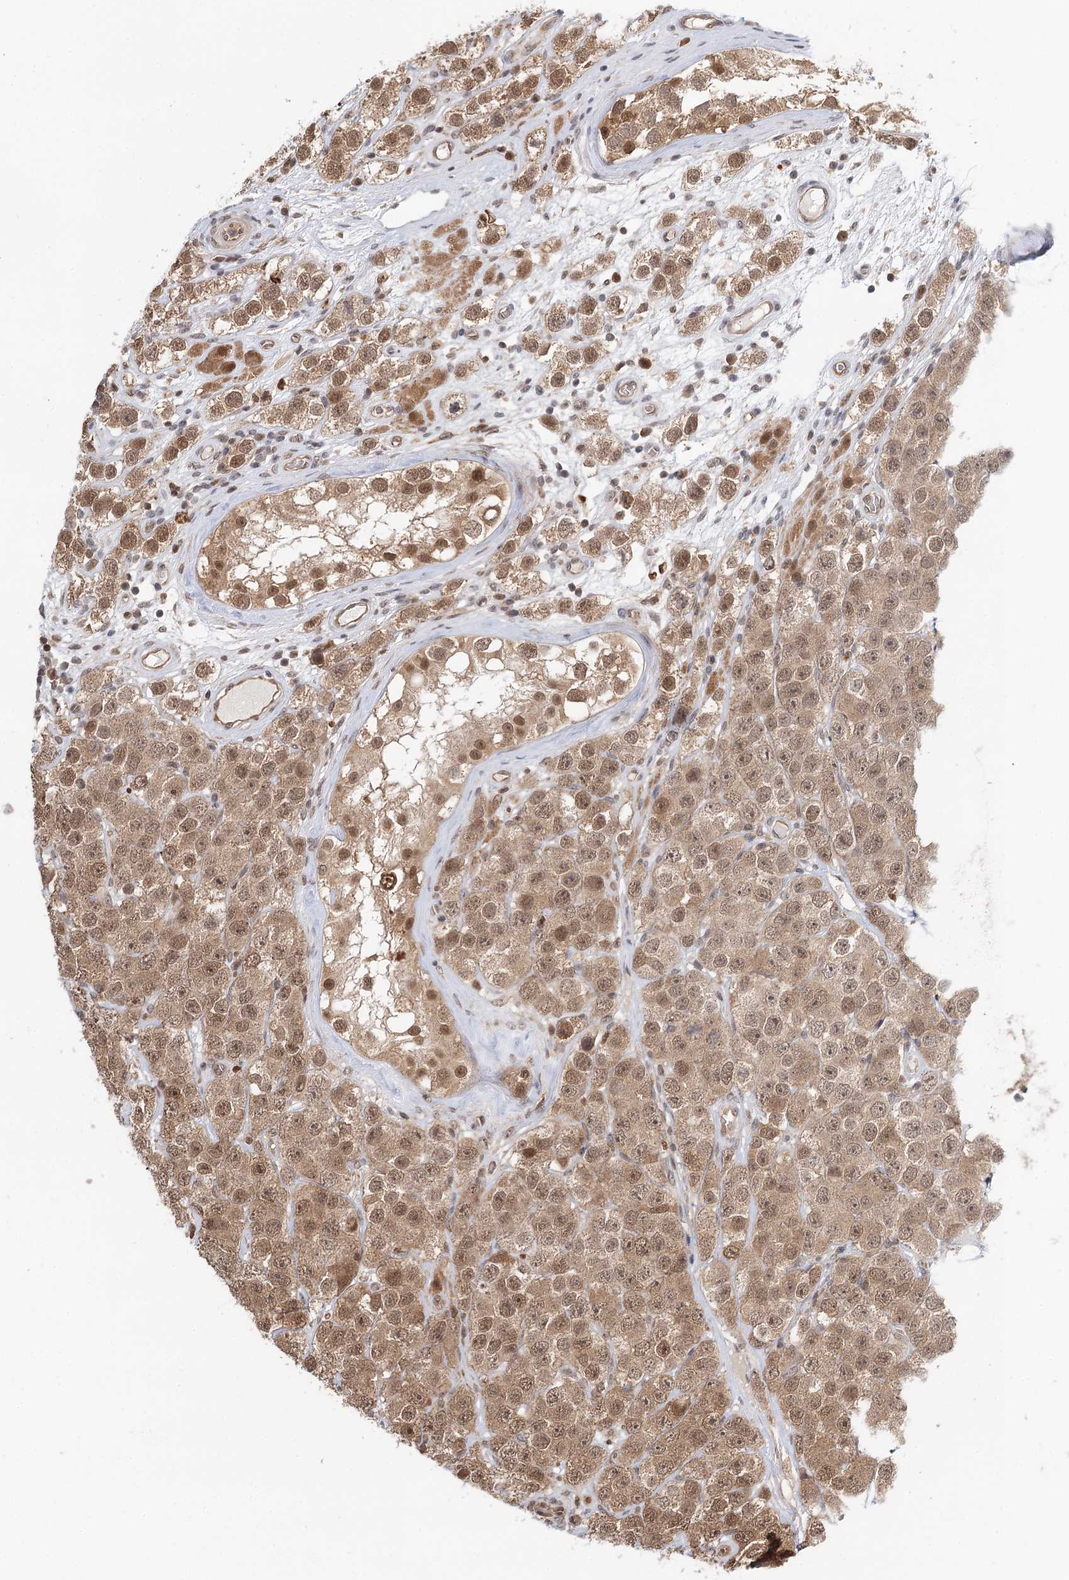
{"staining": {"intensity": "weak", "quantity": ">75%", "location": "cytoplasmic/membranous,nuclear"}, "tissue": "testis cancer", "cell_type": "Tumor cells", "image_type": "cancer", "snomed": [{"axis": "morphology", "description": "Seminoma, NOS"}, {"axis": "topography", "description": "Testis"}], "caption": "High-power microscopy captured an immunohistochemistry (IHC) photomicrograph of testis seminoma, revealing weak cytoplasmic/membranous and nuclear staining in about >75% of tumor cells.", "gene": "N6AMT1", "patient": {"sex": "male", "age": 28}}